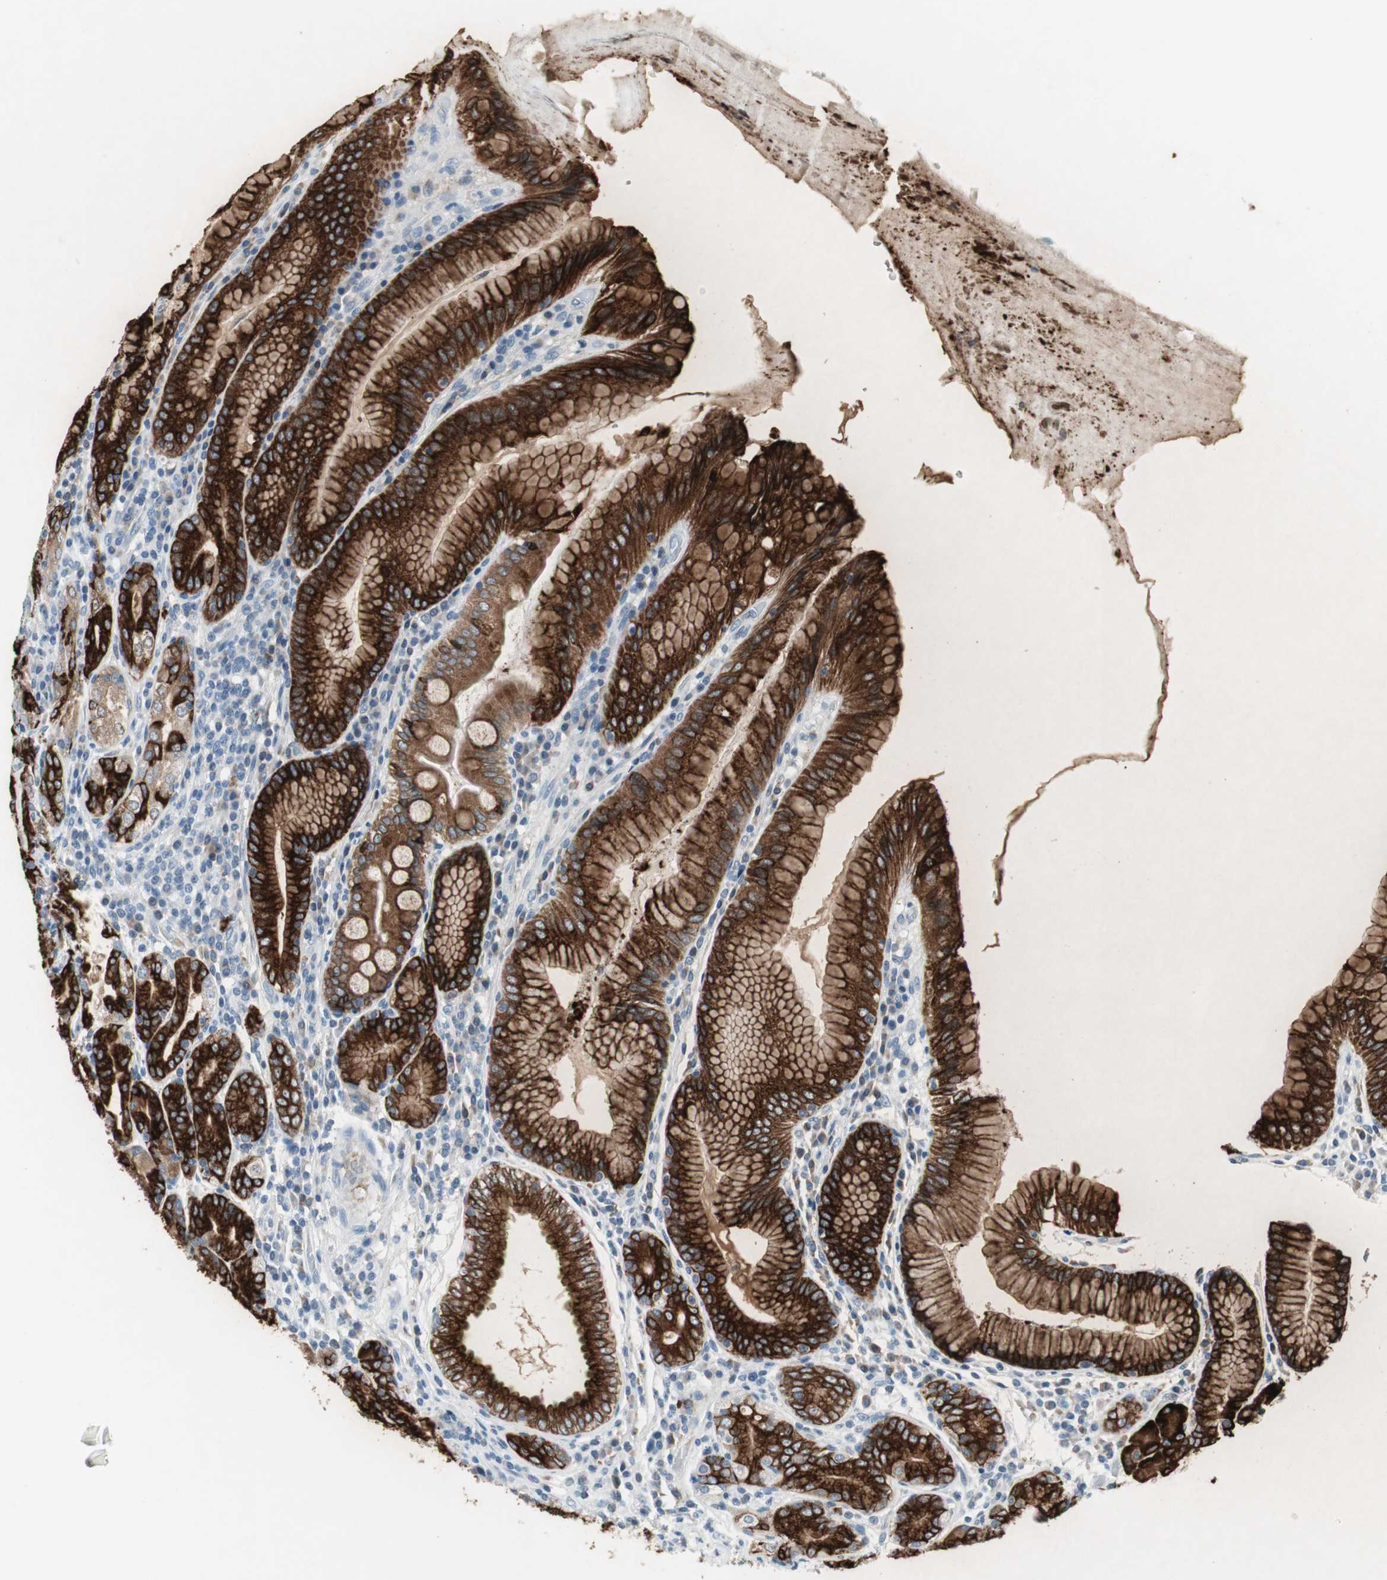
{"staining": {"intensity": "strong", "quantity": ">75%", "location": "cytoplasmic/membranous"}, "tissue": "stomach", "cell_type": "Glandular cells", "image_type": "normal", "snomed": [{"axis": "morphology", "description": "Normal tissue, NOS"}, {"axis": "topography", "description": "Stomach, lower"}], "caption": "The image shows immunohistochemical staining of normal stomach. There is strong cytoplasmic/membranous staining is seen in approximately >75% of glandular cells. (brown staining indicates protein expression, while blue staining denotes nuclei).", "gene": "AGR2", "patient": {"sex": "female", "age": 76}}